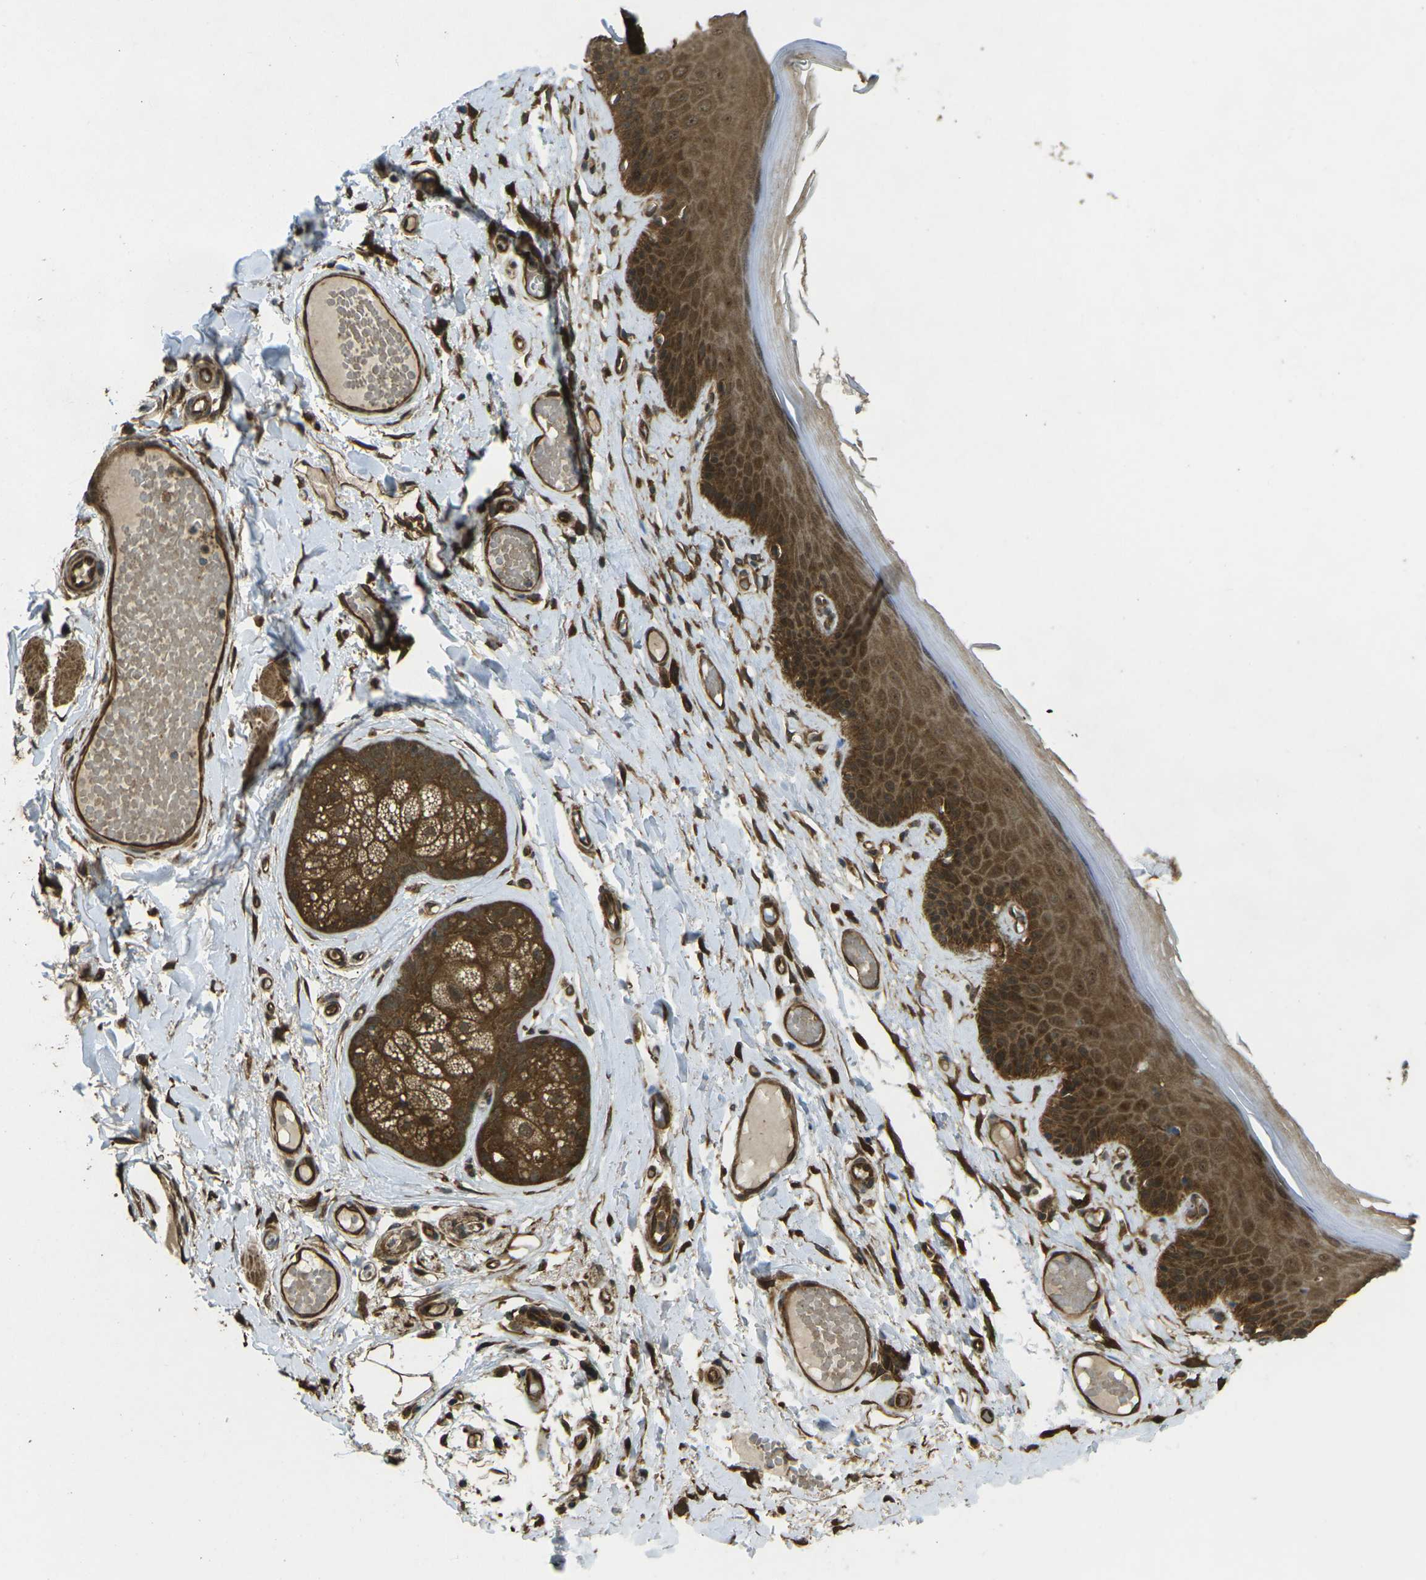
{"staining": {"intensity": "strong", "quantity": ">75%", "location": "cytoplasmic/membranous"}, "tissue": "skin", "cell_type": "Epidermal cells", "image_type": "normal", "snomed": [{"axis": "morphology", "description": "Normal tissue, NOS"}, {"axis": "topography", "description": "Vulva"}], "caption": "IHC of unremarkable human skin exhibits high levels of strong cytoplasmic/membranous expression in about >75% of epidermal cells.", "gene": "CHMP3", "patient": {"sex": "female", "age": 73}}